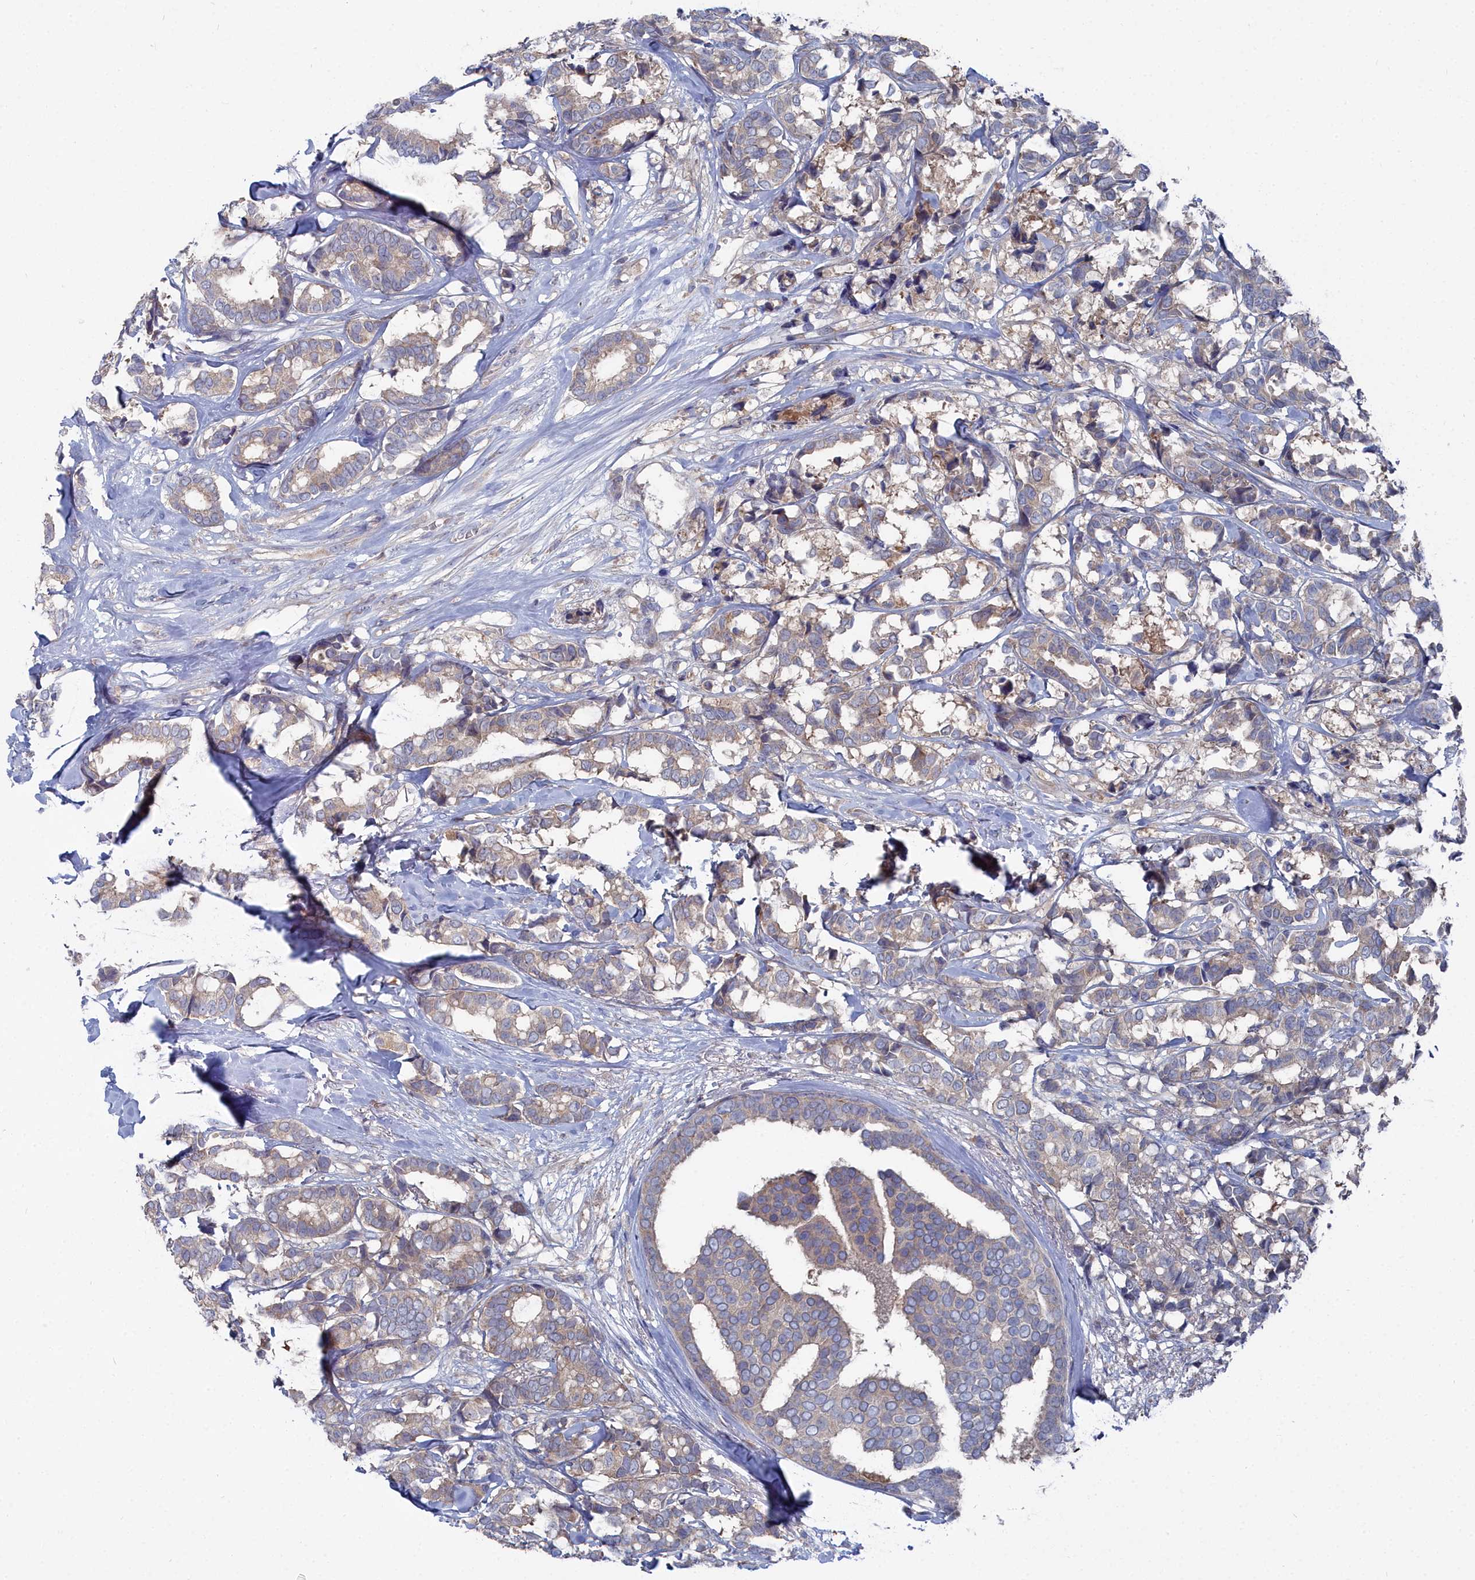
{"staining": {"intensity": "weak", "quantity": "<25%", "location": "cytoplasmic/membranous"}, "tissue": "breast cancer", "cell_type": "Tumor cells", "image_type": "cancer", "snomed": [{"axis": "morphology", "description": "Normal tissue, NOS"}, {"axis": "morphology", "description": "Duct carcinoma"}, {"axis": "topography", "description": "Breast"}], "caption": "Immunohistochemical staining of breast cancer (intraductal carcinoma) displays no significant positivity in tumor cells. The staining is performed using DAB brown chromogen with nuclei counter-stained in using hematoxylin.", "gene": "CCDC149", "patient": {"sex": "female", "age": 87}}